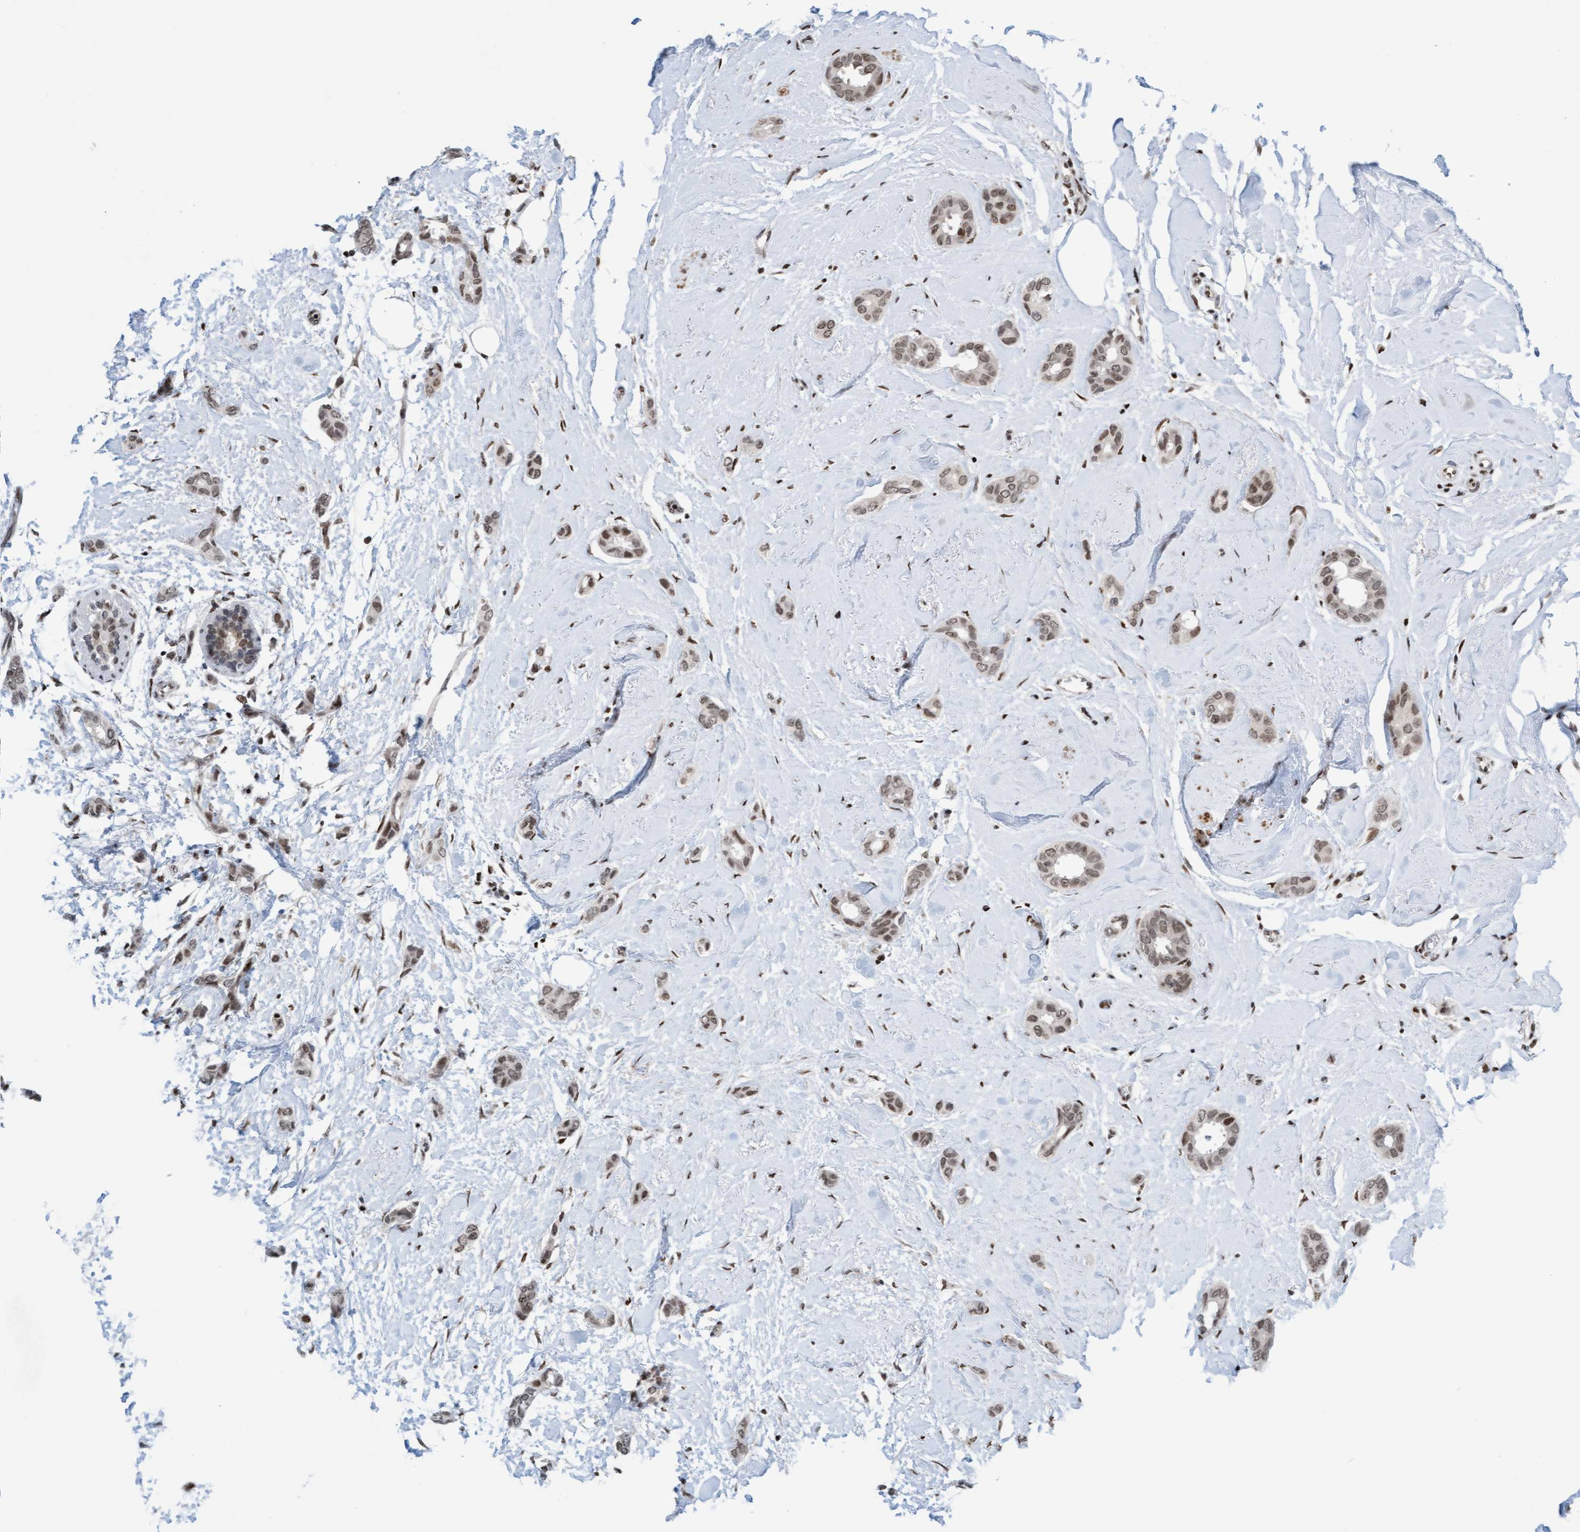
{"staining": {"intensity": "moderate", "quantity": ">75%", "location": "nuclear"}, "tissue": "breast cancer", "cell_type": "Tumor cells", "image_type": "cancer", "snomed": [{"axis": "morphology", "description": "Duct carcinoma"}, {"axis": "topography", "description": "Breast"}], "caption": "Human breast cancer stained with a protein marker demonstrates moderate staining in tumor cells.", "gene": "GLRX2", "patient": {"sex": "female", "age": 55}}